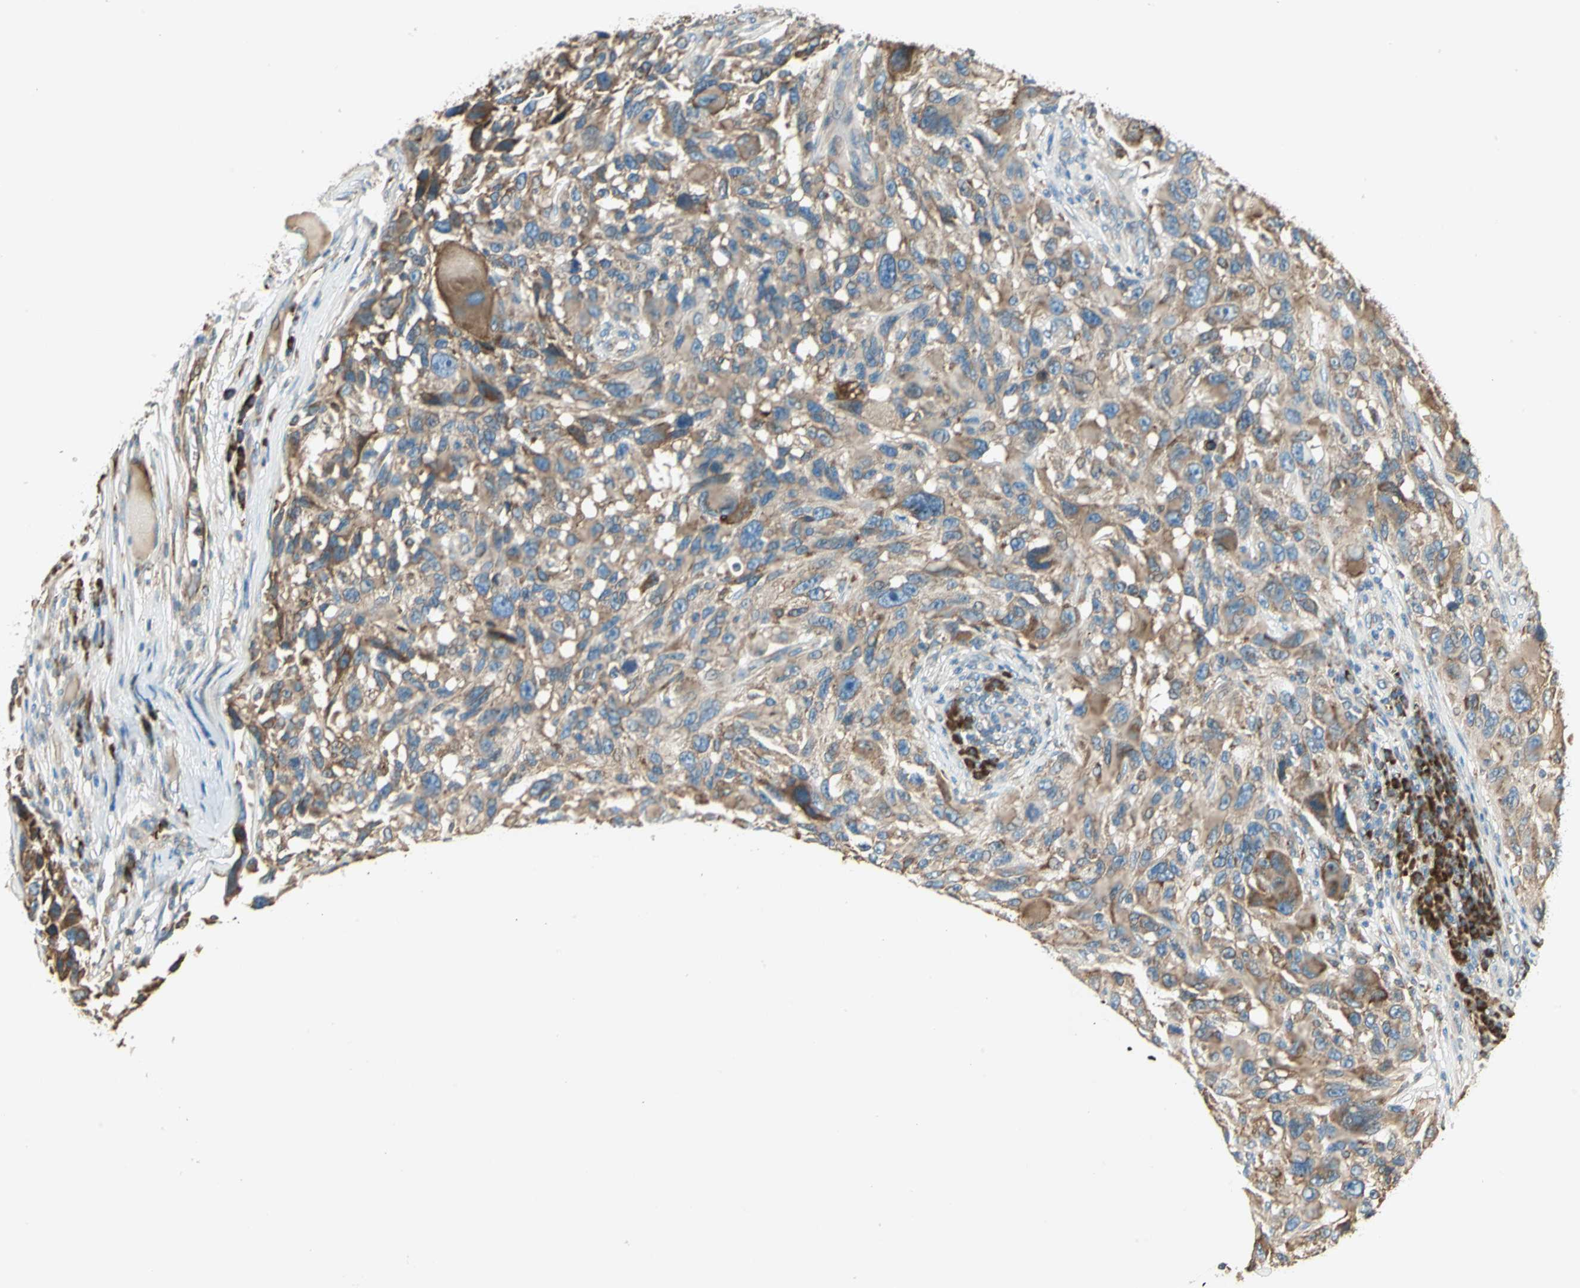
{"staining": {"intensity": "moderate", "quantity": ">75%", "location": "cytoplasmic/membranous"}, "tissue": "melanoma", "cell_type": "Tumor cells", "image_type": "cancer", "snomed": [{"axis": "morphology", "description": "Malignant melanoma, NOS"}, {"axis": "topography", "description": "Skin"}], "caption": "Immunohistochemical staining of melanoma exhibits moderate cytoplasmic/membranous protein staining in approximately >75% of tumor cells. (DAB (3,3'-diaminobenzidine) IHC, brown staining for protein, blue staining for nuclei).", "gene": "PDIA4", "patient": {"sex": "male", "age": 53}}